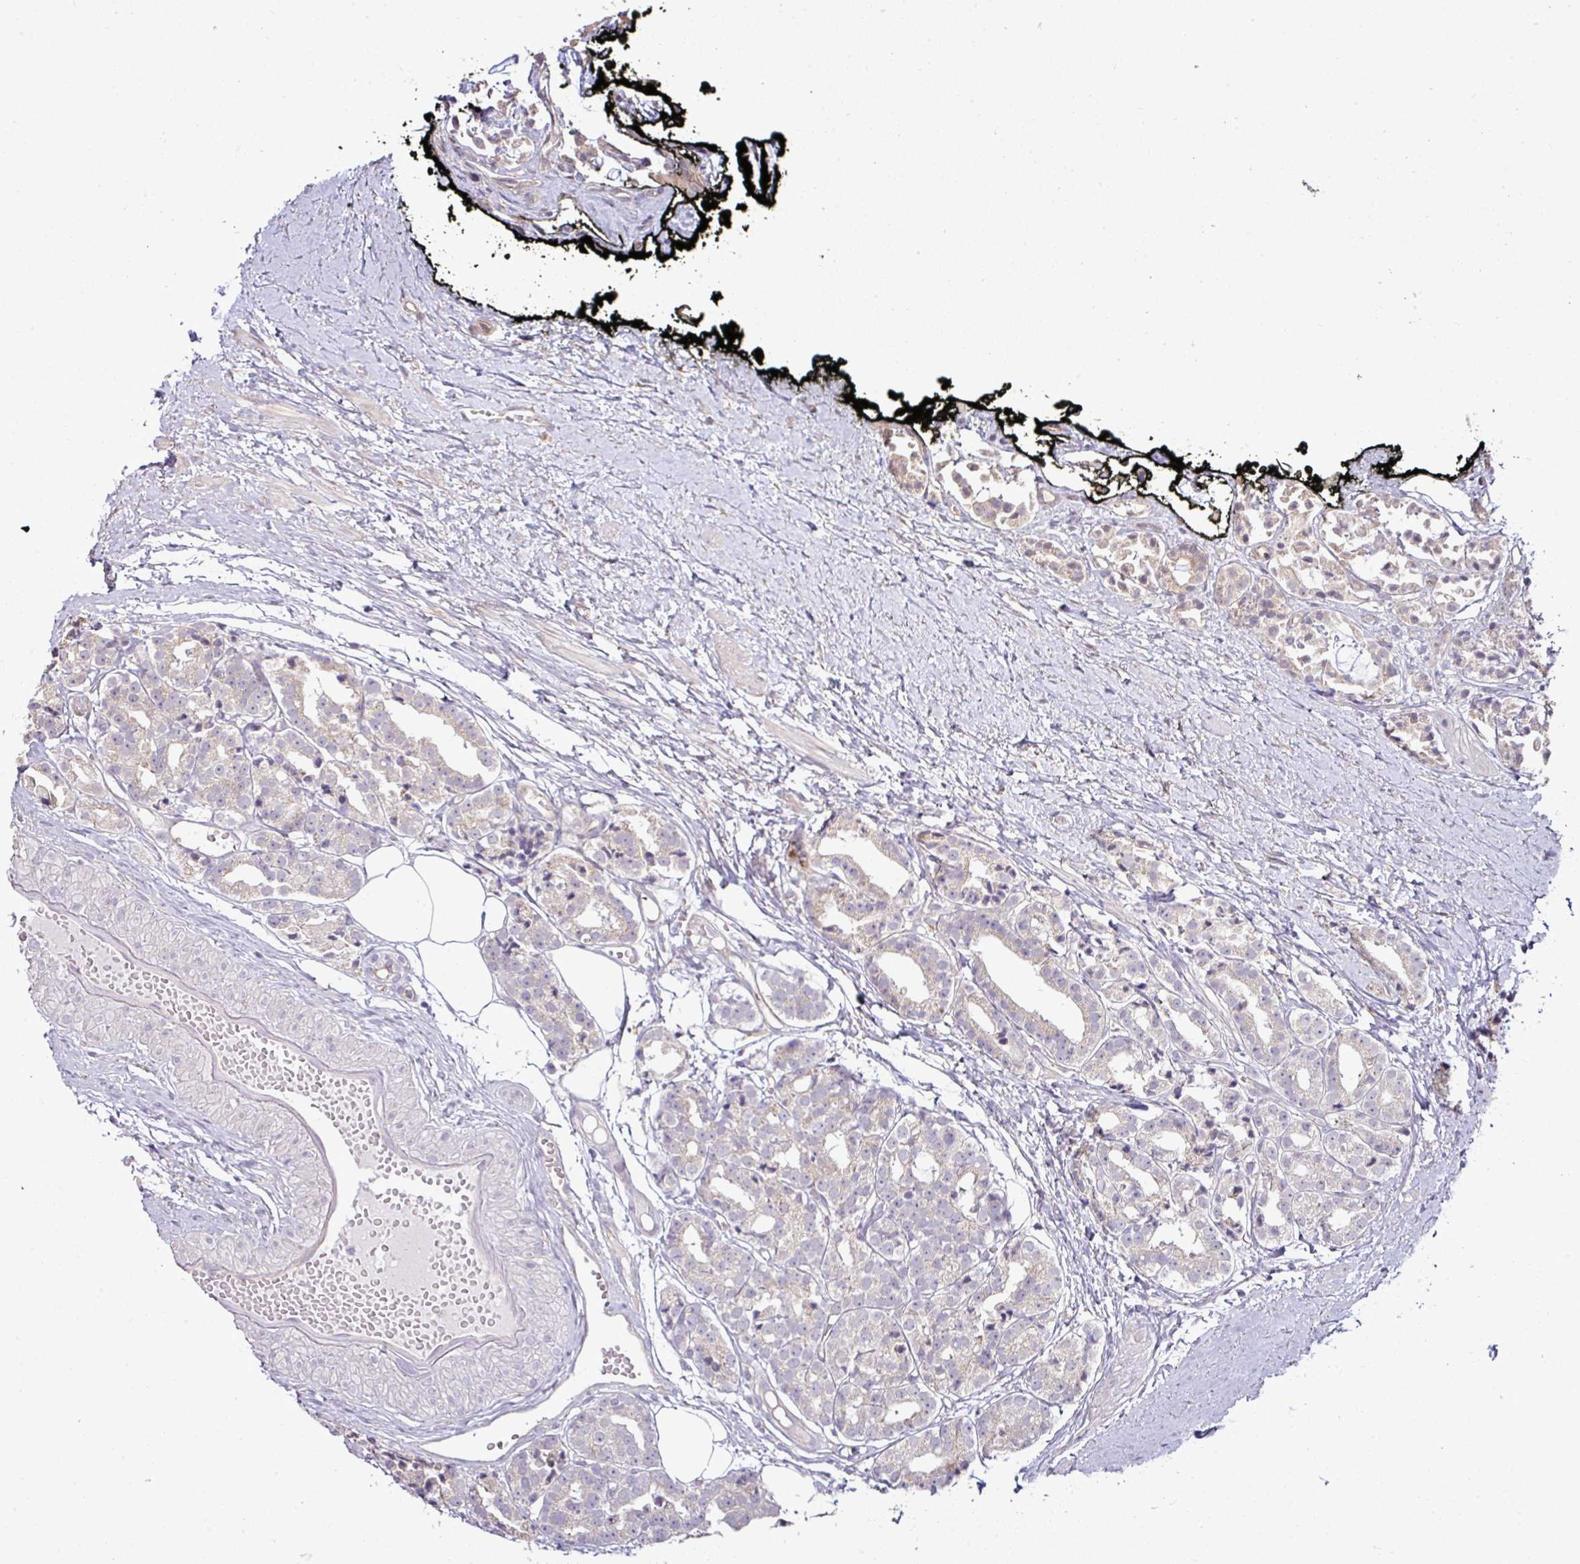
{"staining": {"intensity": "moderate", "quantity": "<25%", "location": "cytoplasmic/membranous"}, "tissue": "prostate cancer", "cell_type": "Tumor cells", "image_type": "cancer", "snomed": [{"axis": "morphology", "description": "Adenocarcinoma, High grade"}, {"axis": "topography", "description": "Prostate"}], "caption": "Prostate adenocarcinoma (high-grade) was stained to show a protein in brown. There is low levels of moderate cytoplasmic/membranous expression in approximately <25% of tumor cells. (DAB IHC, brown staining for protein, blue staining for nuclei).", "gene": "TIMMDC1", "patient": {"sex": "male", "age": 71}}